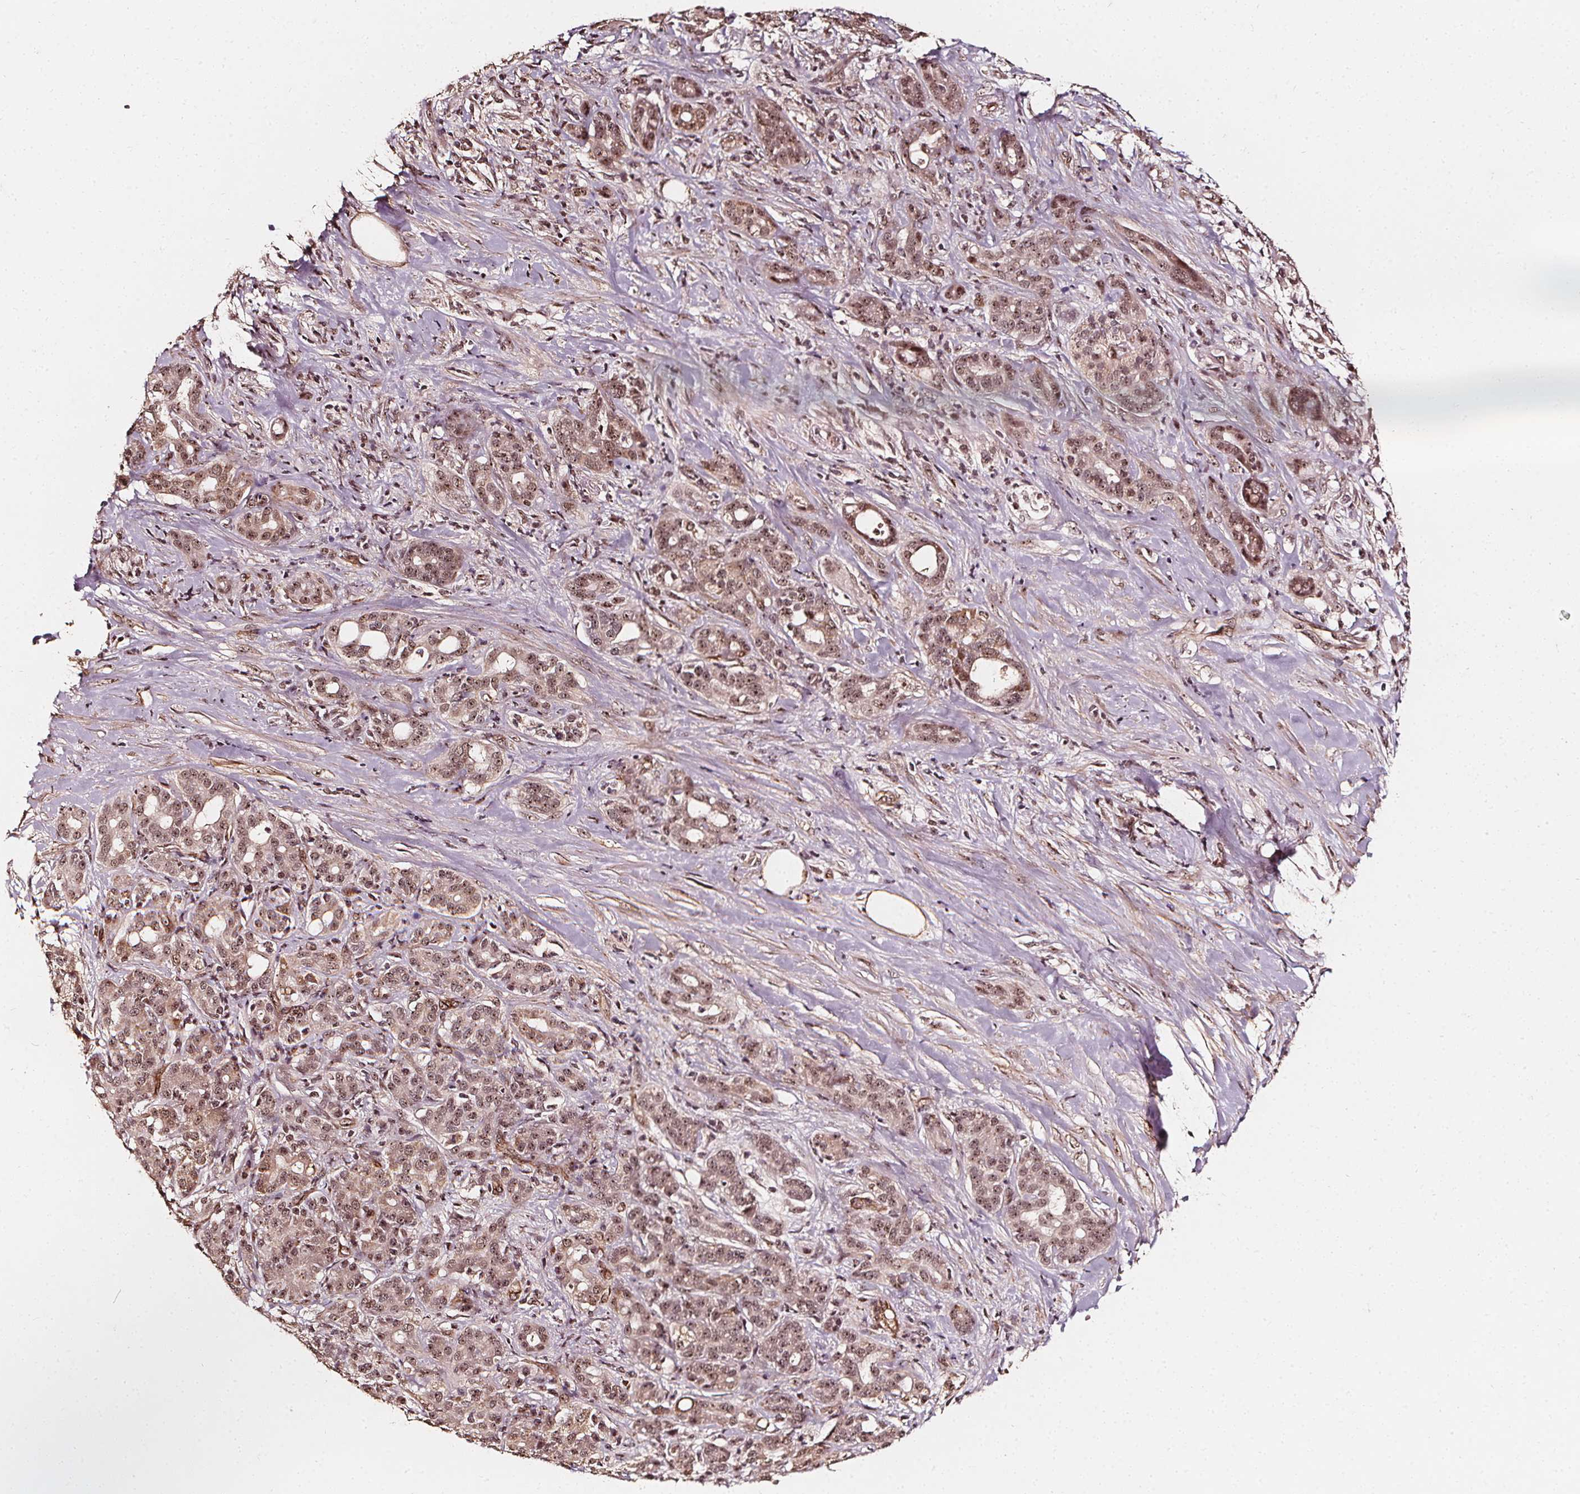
{"staining": {"intensity": "moderate", "quantity": ">75%", "location": "nuclear"}, "tissue": "pancreatic cancer", "cell_type": "Tumor cells", "image_type": "cancer", "snomed": [{"axis": "morphology", "description": "Normal tissue, NOS"}, {"axis": "morphology", "description": "Inflammation, NOS"}, {"axis": "morphology", "description": "Adenocarcinoma, NOS"}, {"axis": "topography", "description": "Pancreas"}], "caption": "Immunohistochemical staining of adenocarcinoma (pancreatic) demonstrates moderate nuclear protein staining in approximately >75% of tumor cells.", "gene": "EXOSC9", "patient": {"sex": "male", "age": 57}}